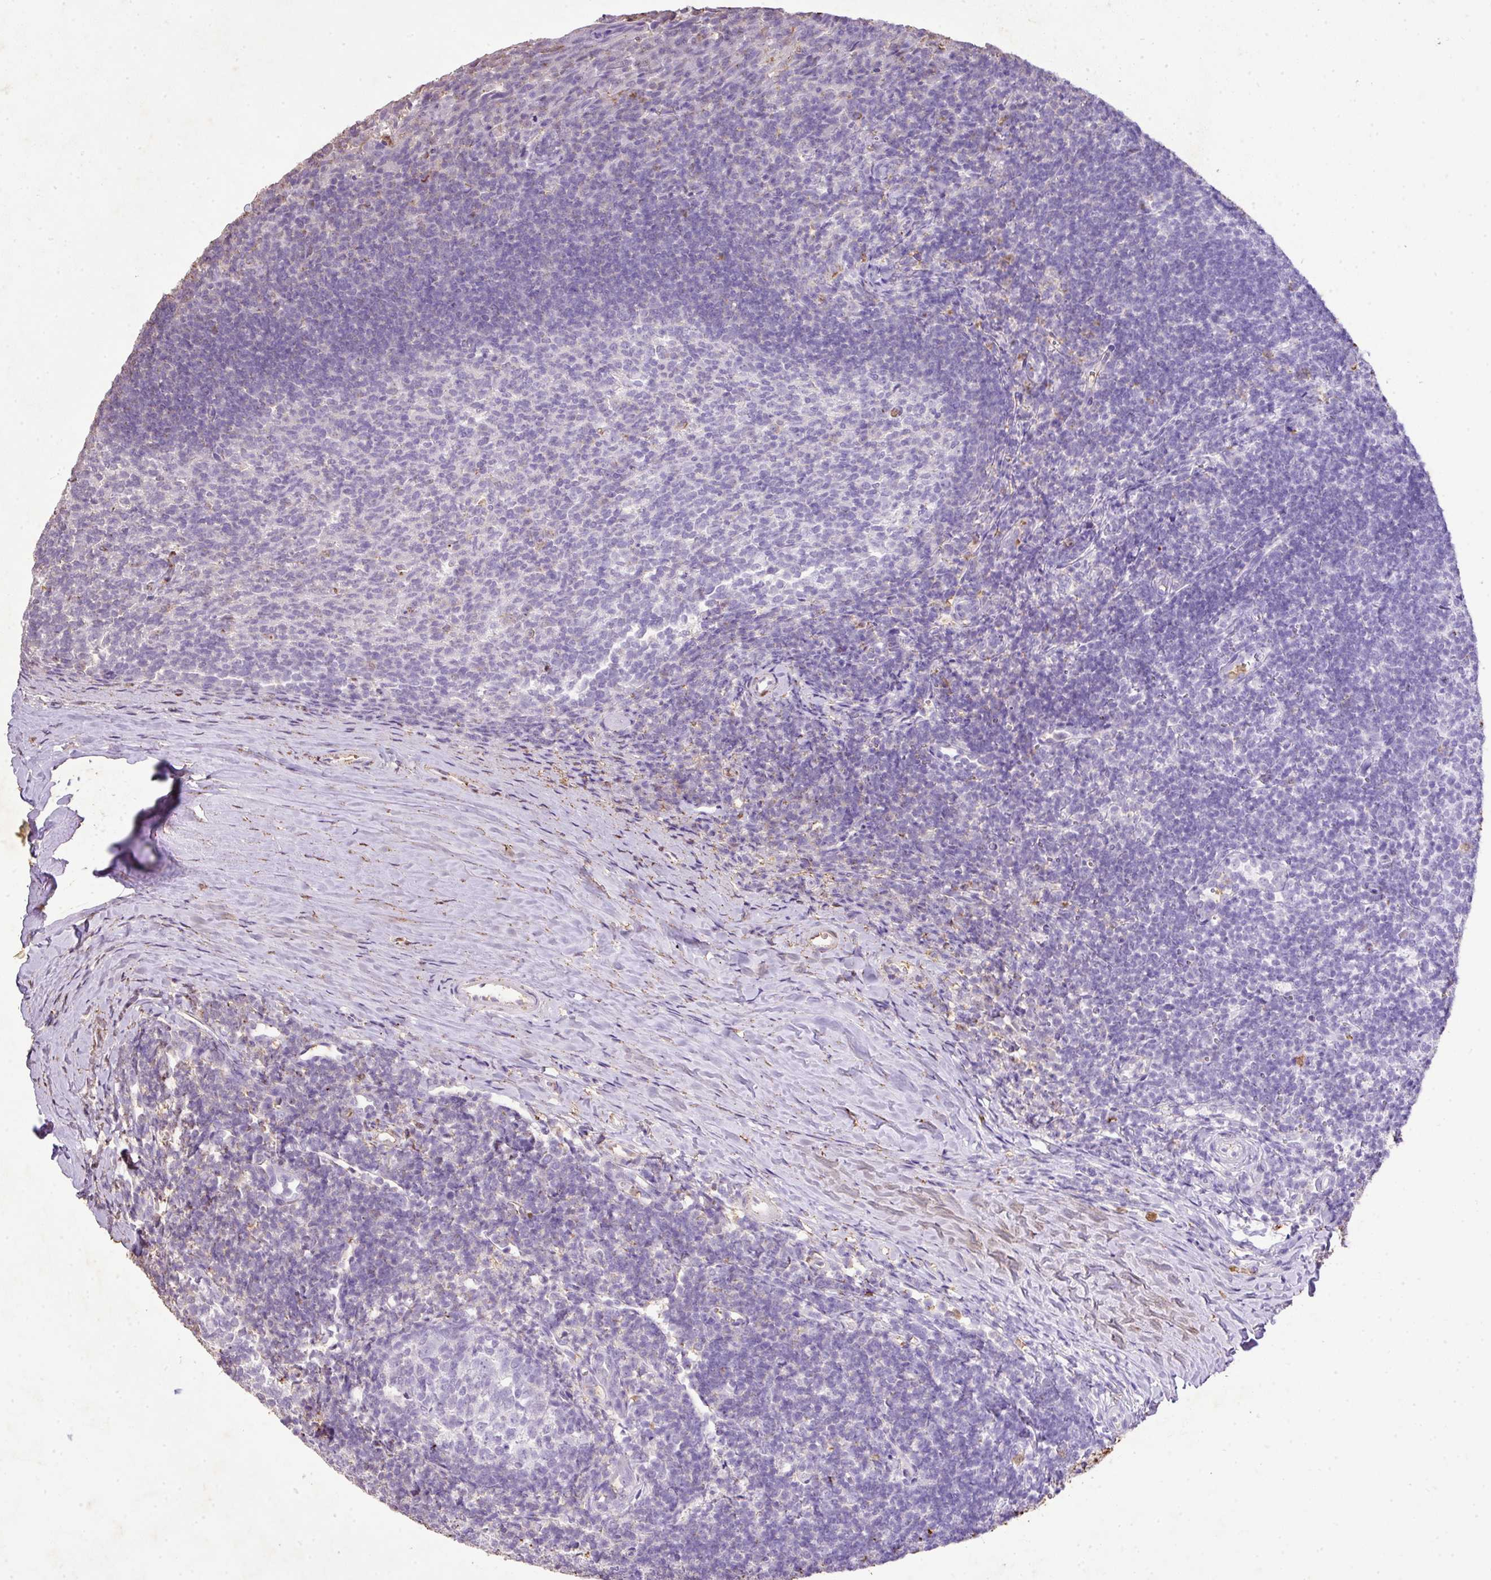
{"staining": {"intensity": "negative", "quantity": "none", "location": "none"}, "tissue": "tonsil", "cell_type": "Germinal center cells", "image_type": "normal", "snomed": [{"axis": "morphology", "description": "Normal tissue, NOS"}, {"axis": "topography", "description": "Tonsil"}], "caption": "Tonsil stained for a protein using immunohistochemistry (IHC) shows no staining germinal center cells.", "gene": "KCNJ11", "patient": {"sex": "female", "age": 10}}